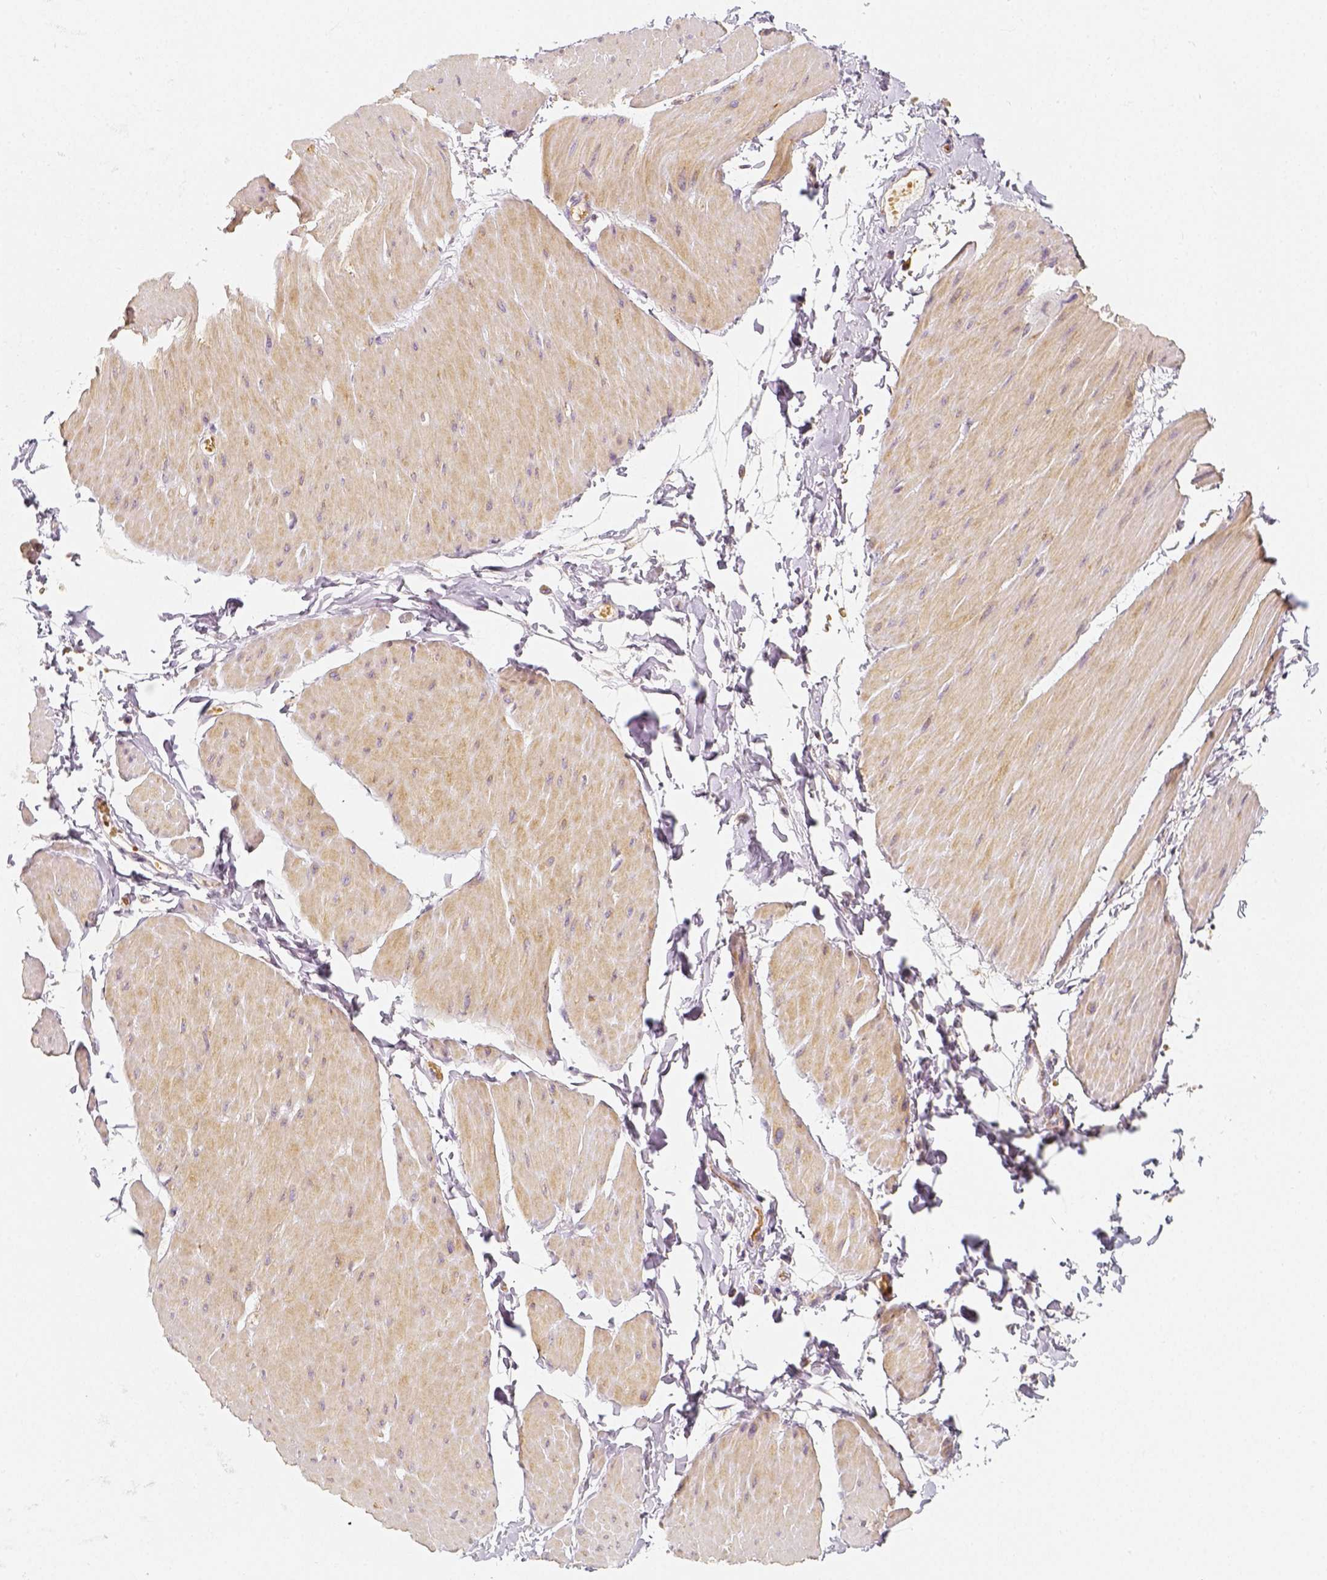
{"staining": {"intensity": "weak", "quantity": ">75%", "location": "cytoplasmic/membranous"}, "tissue": "adipose tissue", "cell_type": "Adipocytes", "image_type": "normal", "snomed": [{"axis": "morphology", "description": "Normal tissue, NOS"}, {"axis": "topography", "description": "Smooth muscle"}, {"axis": "topography", "description": "Peripheral nerve tissue"}], "caption": "Immunohistochemistry micrograph of benign human adipose tissue stained for a protein (brown), which exhibits low levels of weak cytoplasmic/membranous staining in approximately >75% of adipocytes.", "gene": "PGAM5", "patient": {"sex": "male", "age": 58}}